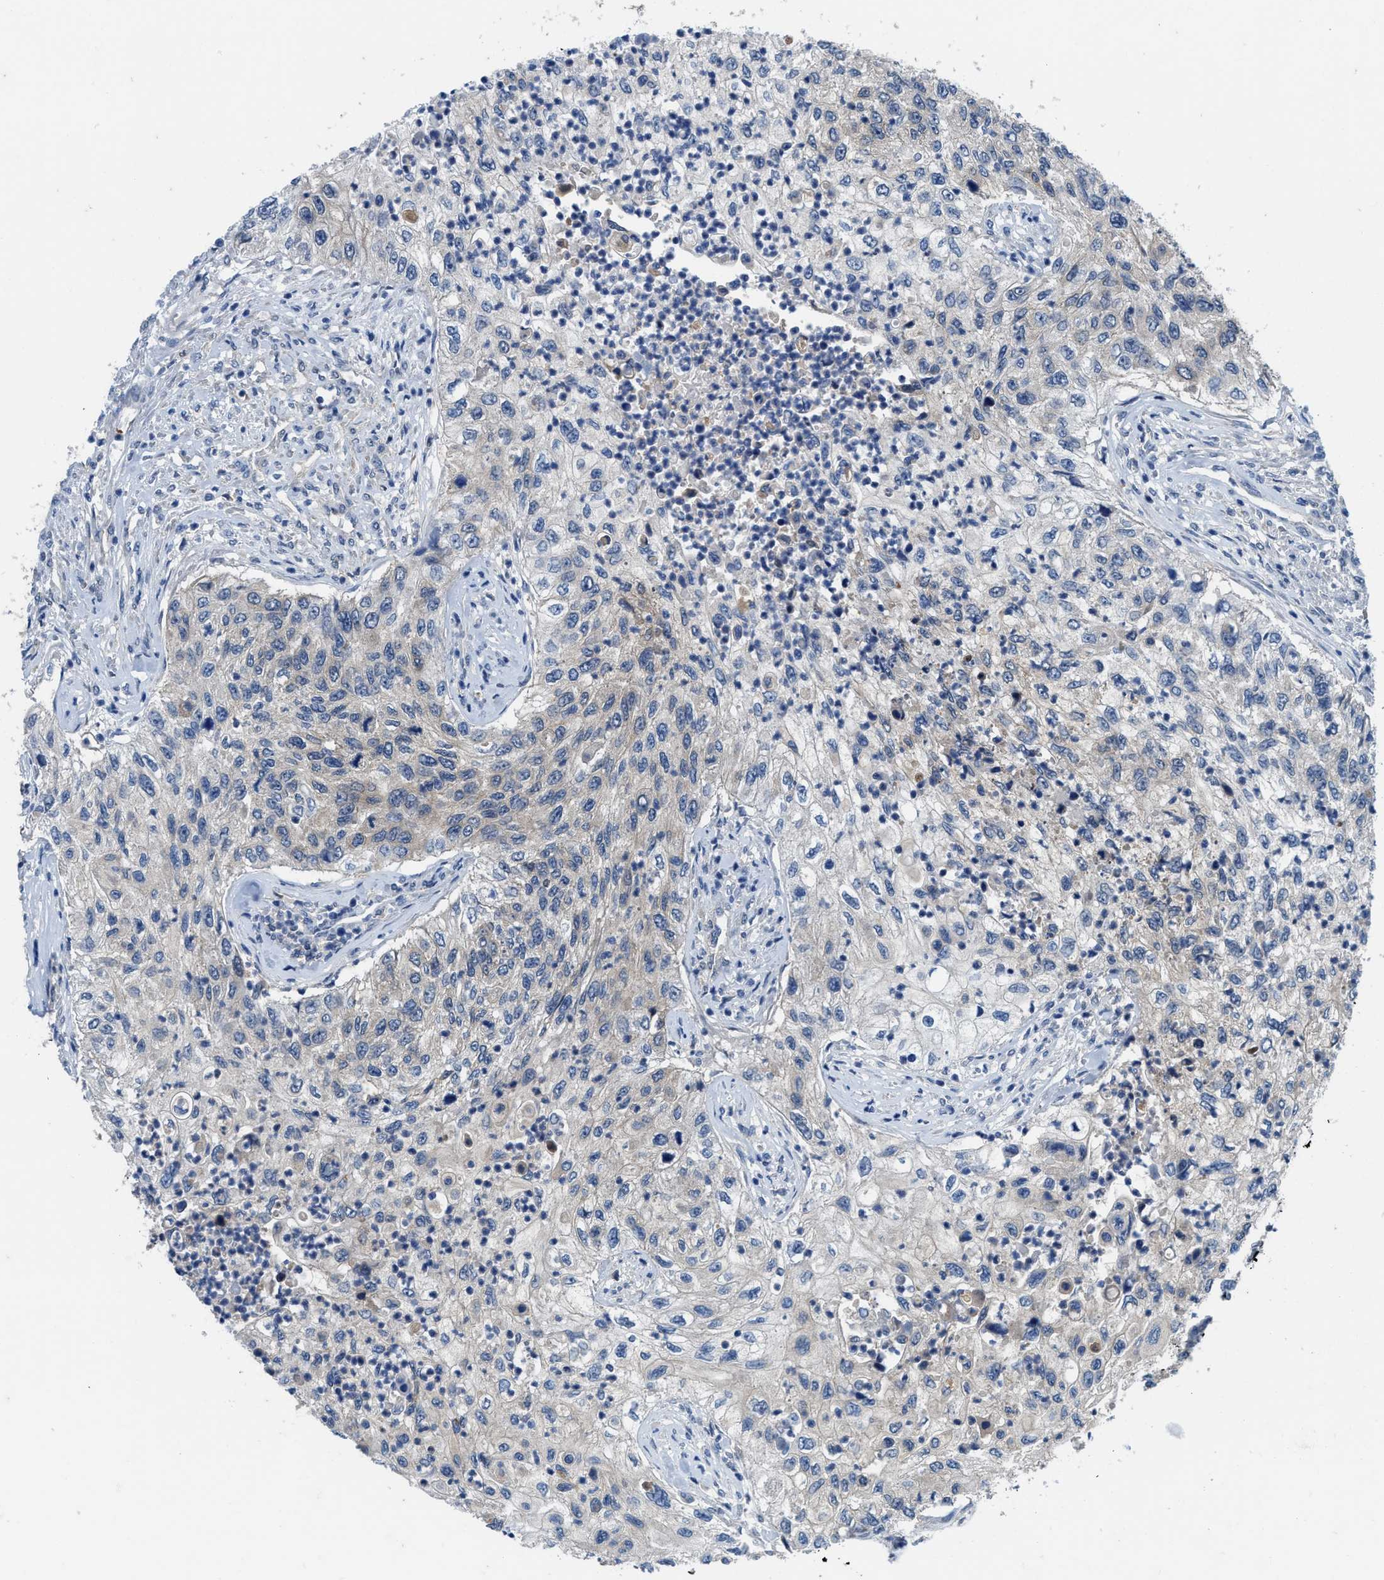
{"staining": {"intensity": "negative", "quantity": "none", "location": "none"}, "tissue": "urothelial cancer", "cell_type": "Tumor cells", "image_type": "cancer", "snomed": [{"axis": "morphology", "description": "Urothelial carcinoma, High grade"}, {"axis": "topography", "description": "Urinary bladder"}], "caption": "This is an IHC image of human urothelial cancer. There is no expression in tumor cells.", "gene": "NUDT5", "patient": {"sex": "female", "age": 60}}